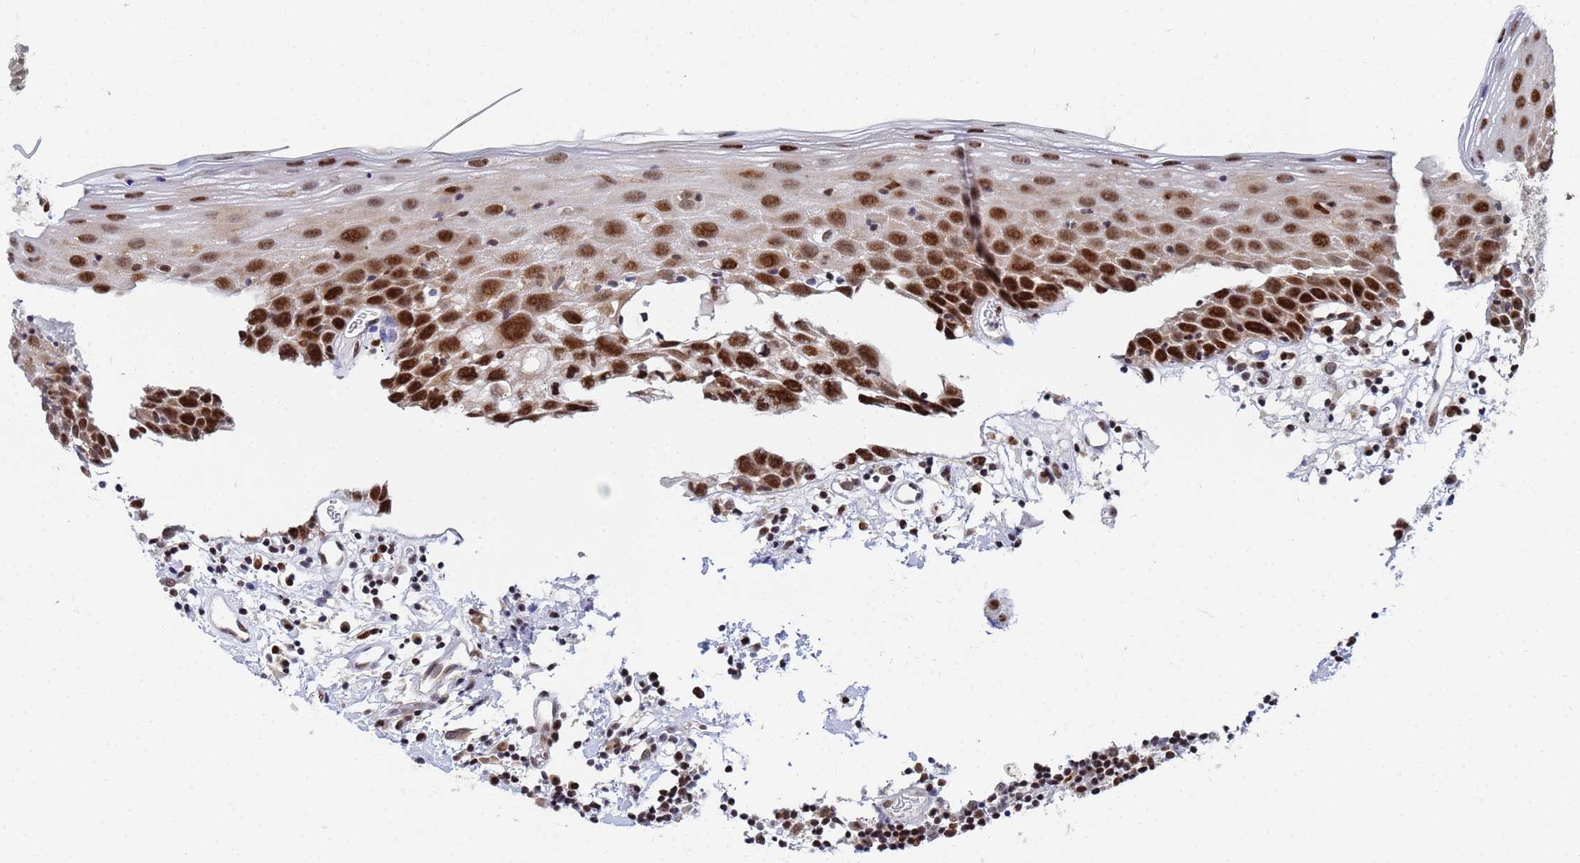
{"staining": {"intensity": "strong", "quantity": ">75%", "location": "nuclear"}, "tissue": "oral mucosa", "cell_type": "Squamous epithelial cells", "image_type": "normal", "snomed": [{"axis": "morphology", "description": "Normal tissue, NOS"}, {"axis": "topography", "description": "Oral tissue"}], "caption": "A histopathology image of human oral mucosa stained for a protein reveals strong nuclear brown staining in squamous epithelial cells. (Brightfield microscopy of DAB IHC at high magnification).", "gene": "AP5Z1", "patient": {"sex": "male", "age": 74}}